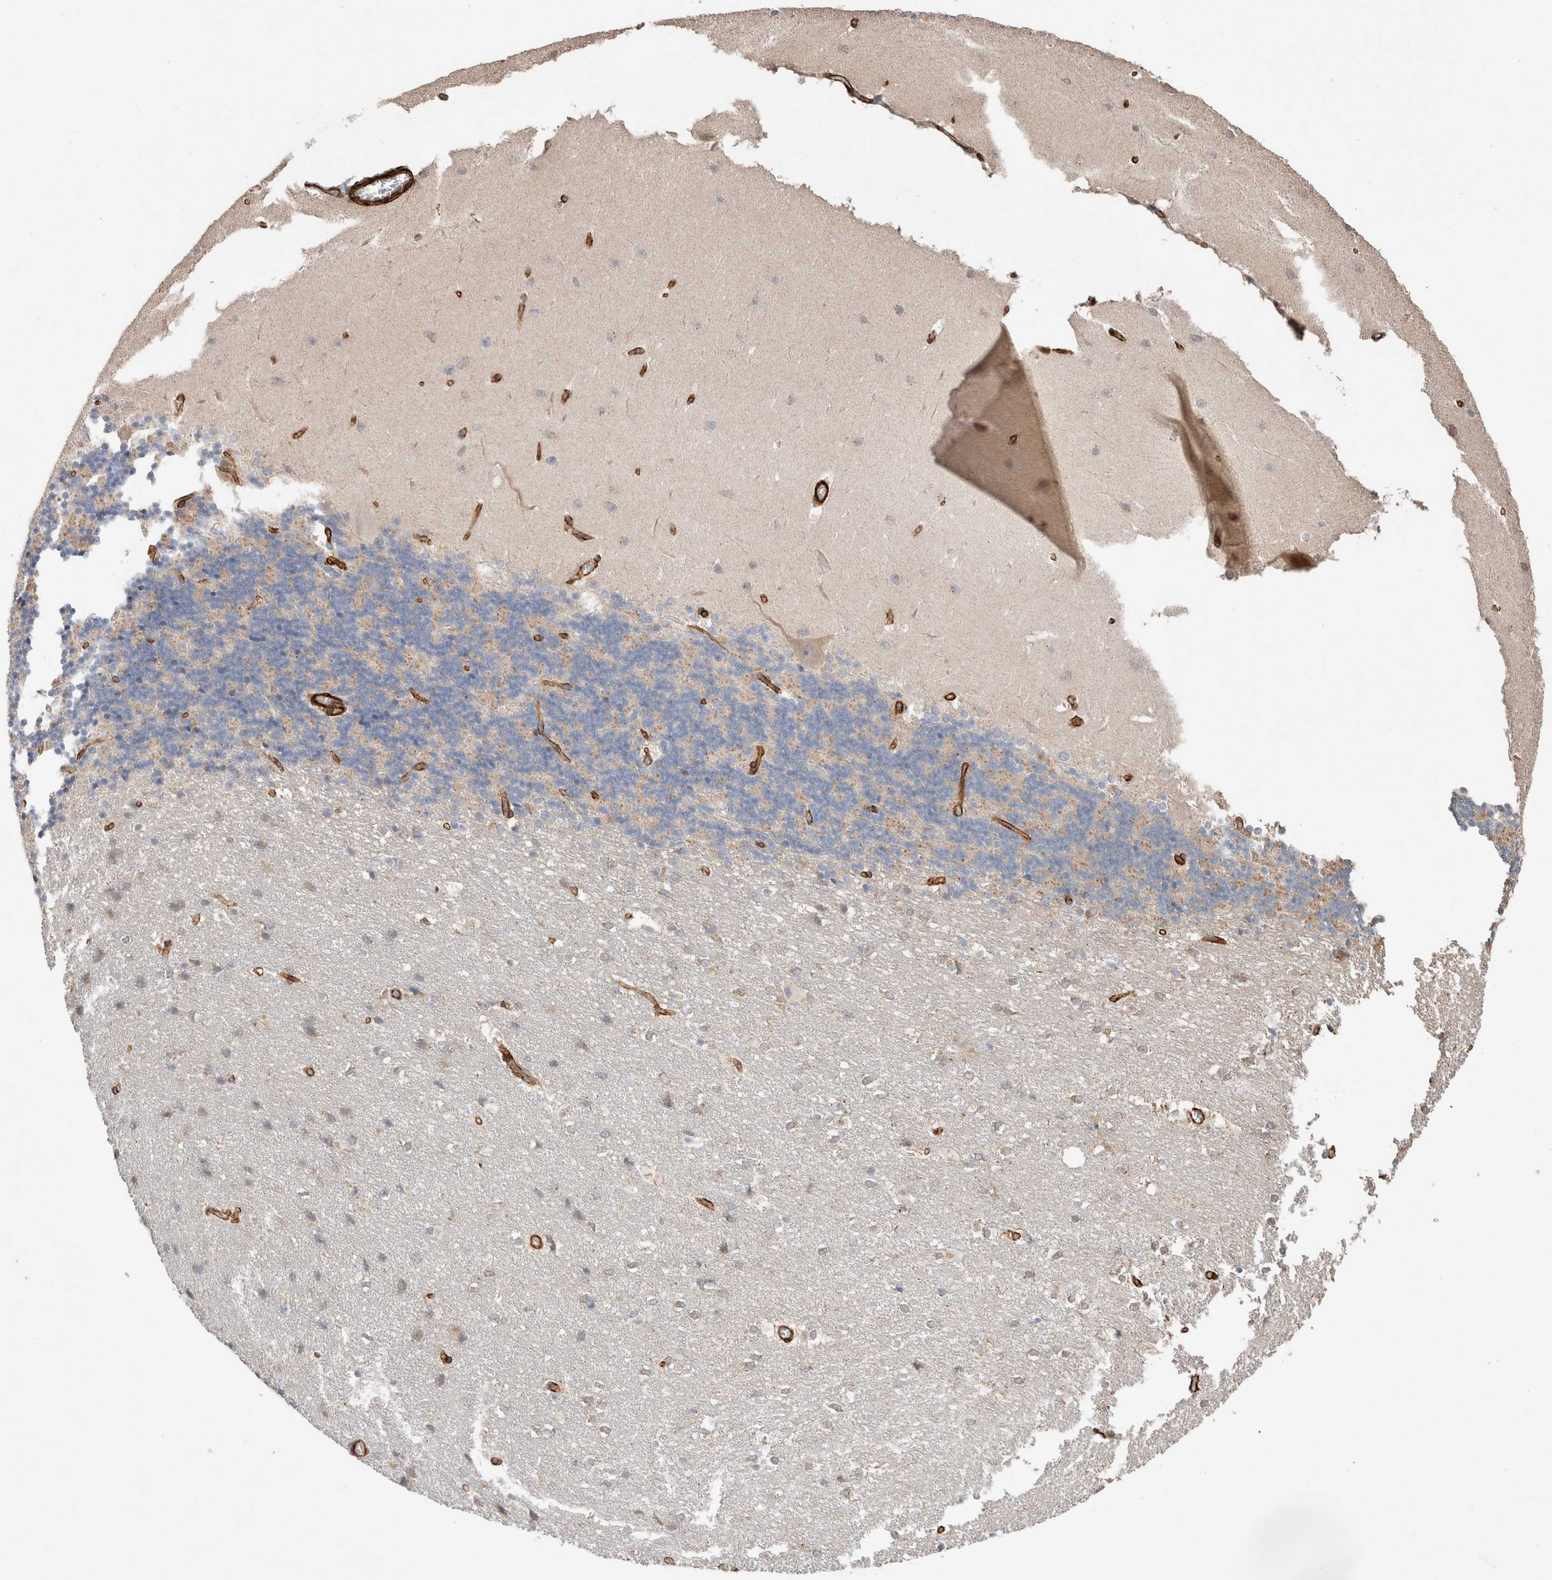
{"staining": {"intensity": "negative", "quantity": "none", "location": "none"}, "tissue": "cerebellum", "cell_type": "Cells in granular layer", "image_type": "normal", "snomed": [{"axis": "morphology", "description": "Normal tissue, NOS"}, {"axis": "topography", "description": "Cerebellum"}], "caption": "This histopathology image is of normal cerebellum stained with IHC to label a protein in brown with the nuclei are counter-stained blue. There is no staining in cells in granular layer.", "gene": "RAB32", "patient": {"sex": "female", "age": 19}}